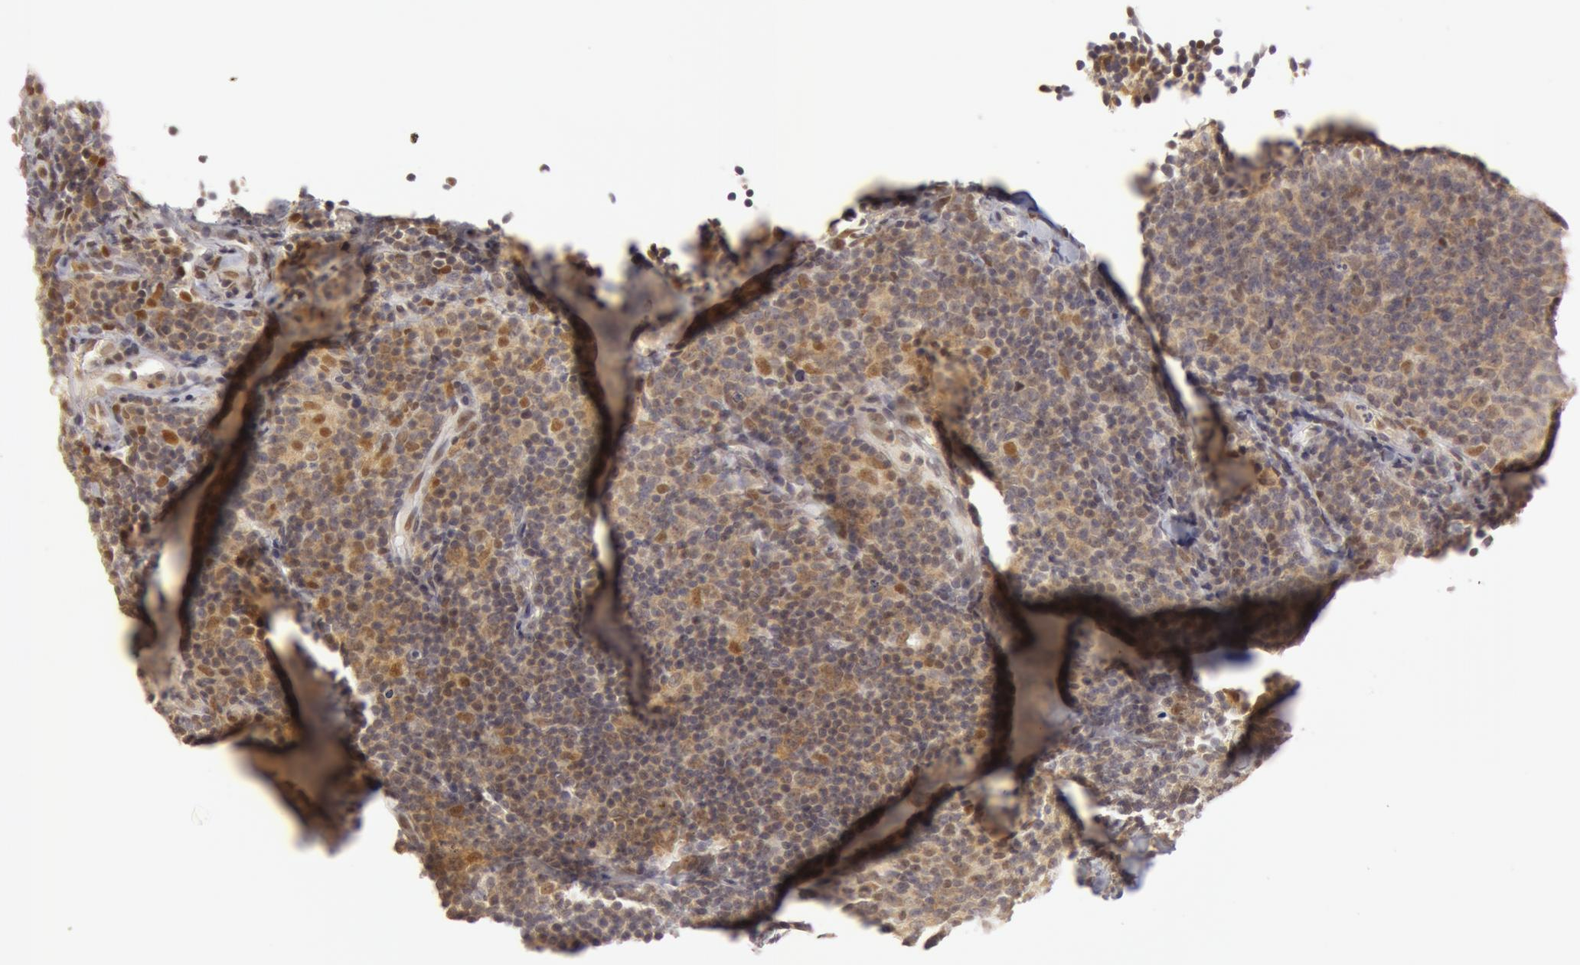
{"staining": {"intensity": "negative", "quantity": "none", "location": "none"}, "tissue": "lymphoma", "cell_type": "Tumor cells", "image_type": "cancer", "snomed": [{"axis": "morphology", "description": "Malignant lymphoma, non-Hodgkin's type, Low grade"}, {"axis": "topography", "description": "Lymph node"}], "caption": "Tumor cells show no significant expression in lymphoma. The staining was performed using DAB to visualize the protein expression in brown, while the nuclei were stained in blue with hematoxylin (Magnification: 20x).", "gene": "OASL", "patient": {"sex": "male", "age": 74}}